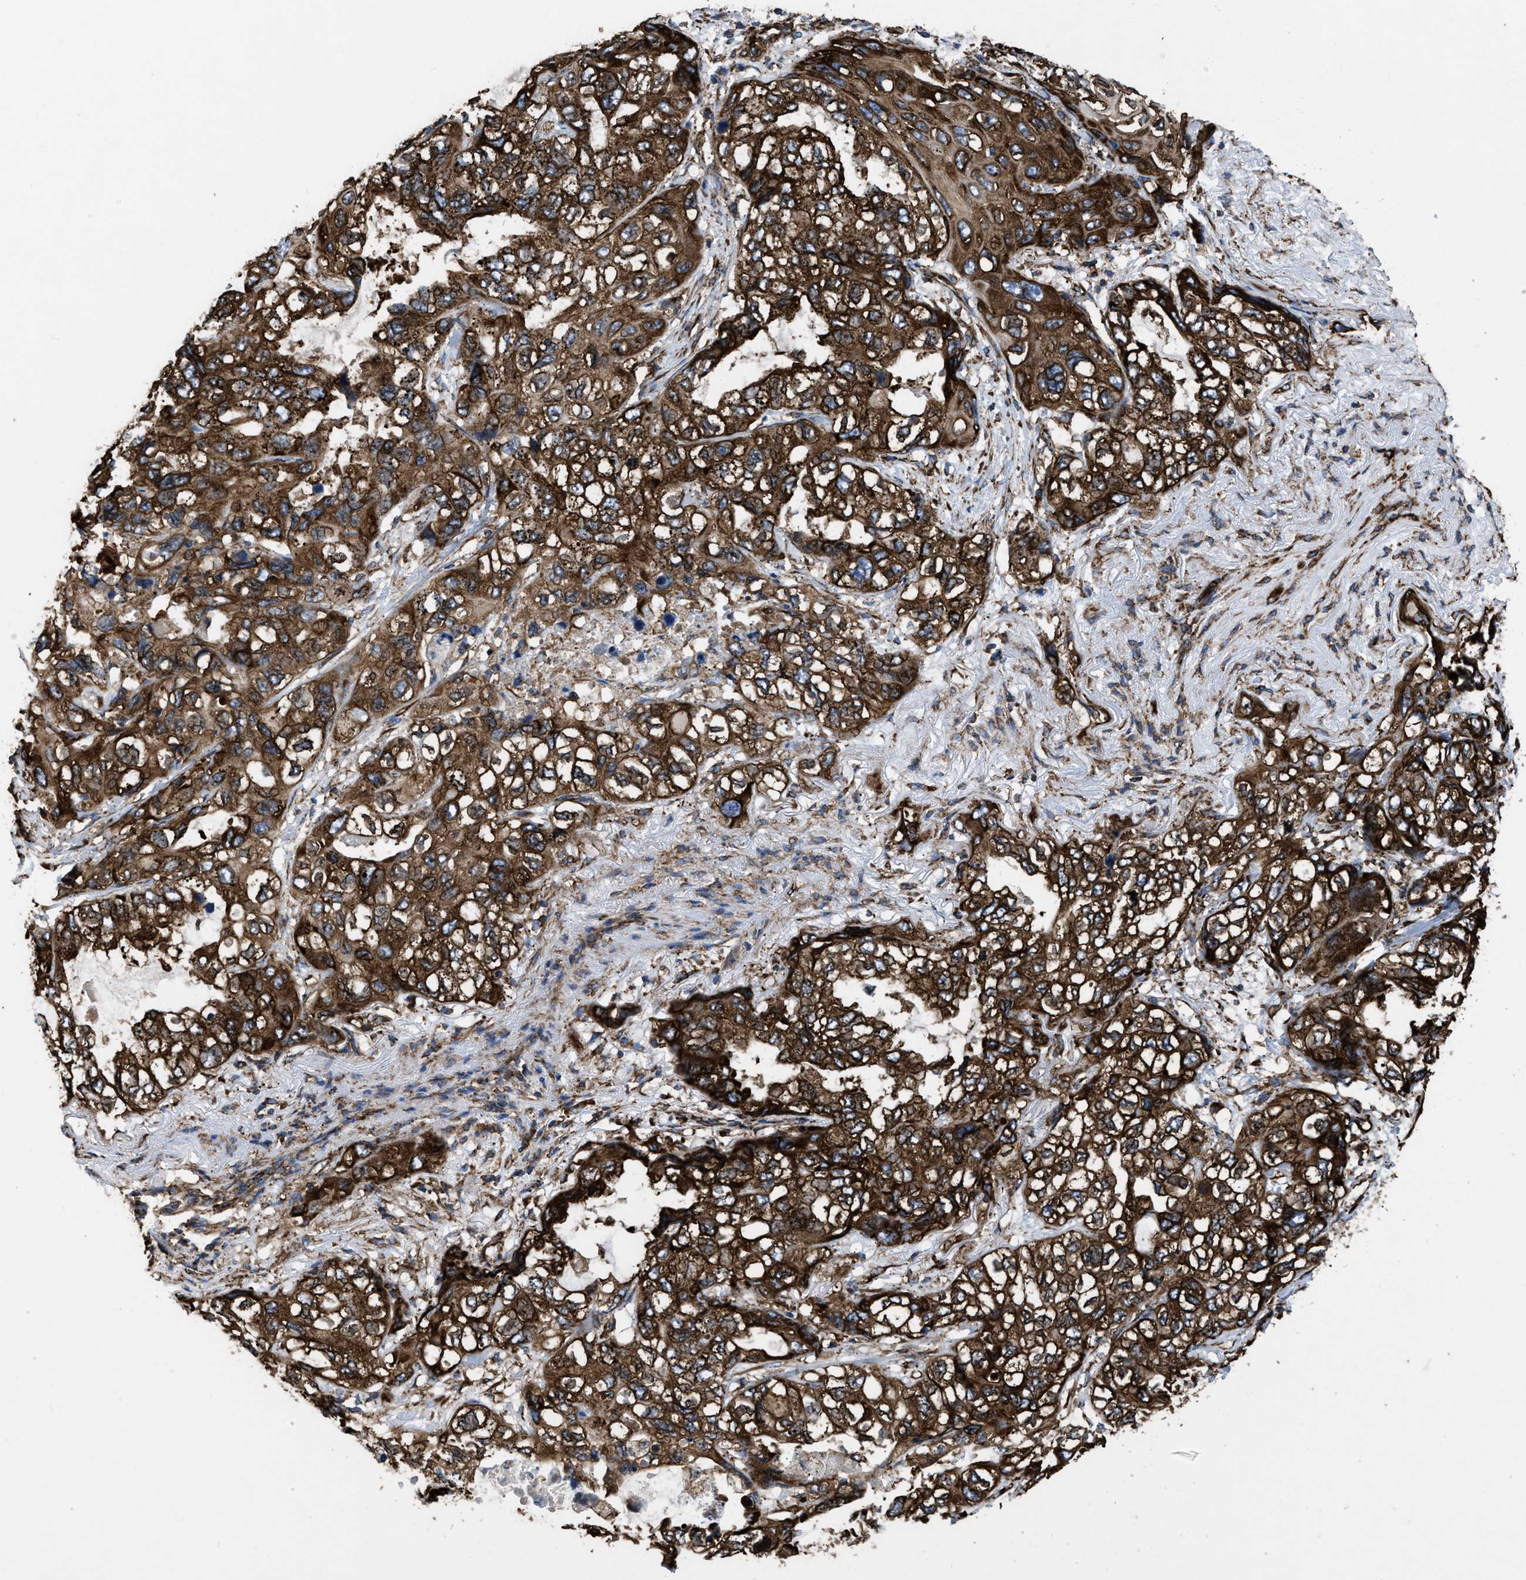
{"staining": {"intensity": "strong", "quantity": ">75%", "location": "cytoplasmic/membranous"}, "tissue": "lung cancer", "cell_type": "Tumor cells", "image_type": "cancer", "snomed": [{"axis": "morphology", "description": "Squamous cell carcinoma, NOS"}, {"axis": "topography", "description": "Lung"}], "caption": "Lung cancer (squamous cell carcinoma) stained with DAB (3,3'-diaminobenzidine) immunohistochemistry exhibits high levels of strong cytoplasmic/membranous staining in about >75% of tumor cells.", "gene": "CAPRIN1", "patient": {"sex": "female", "age": 73}}